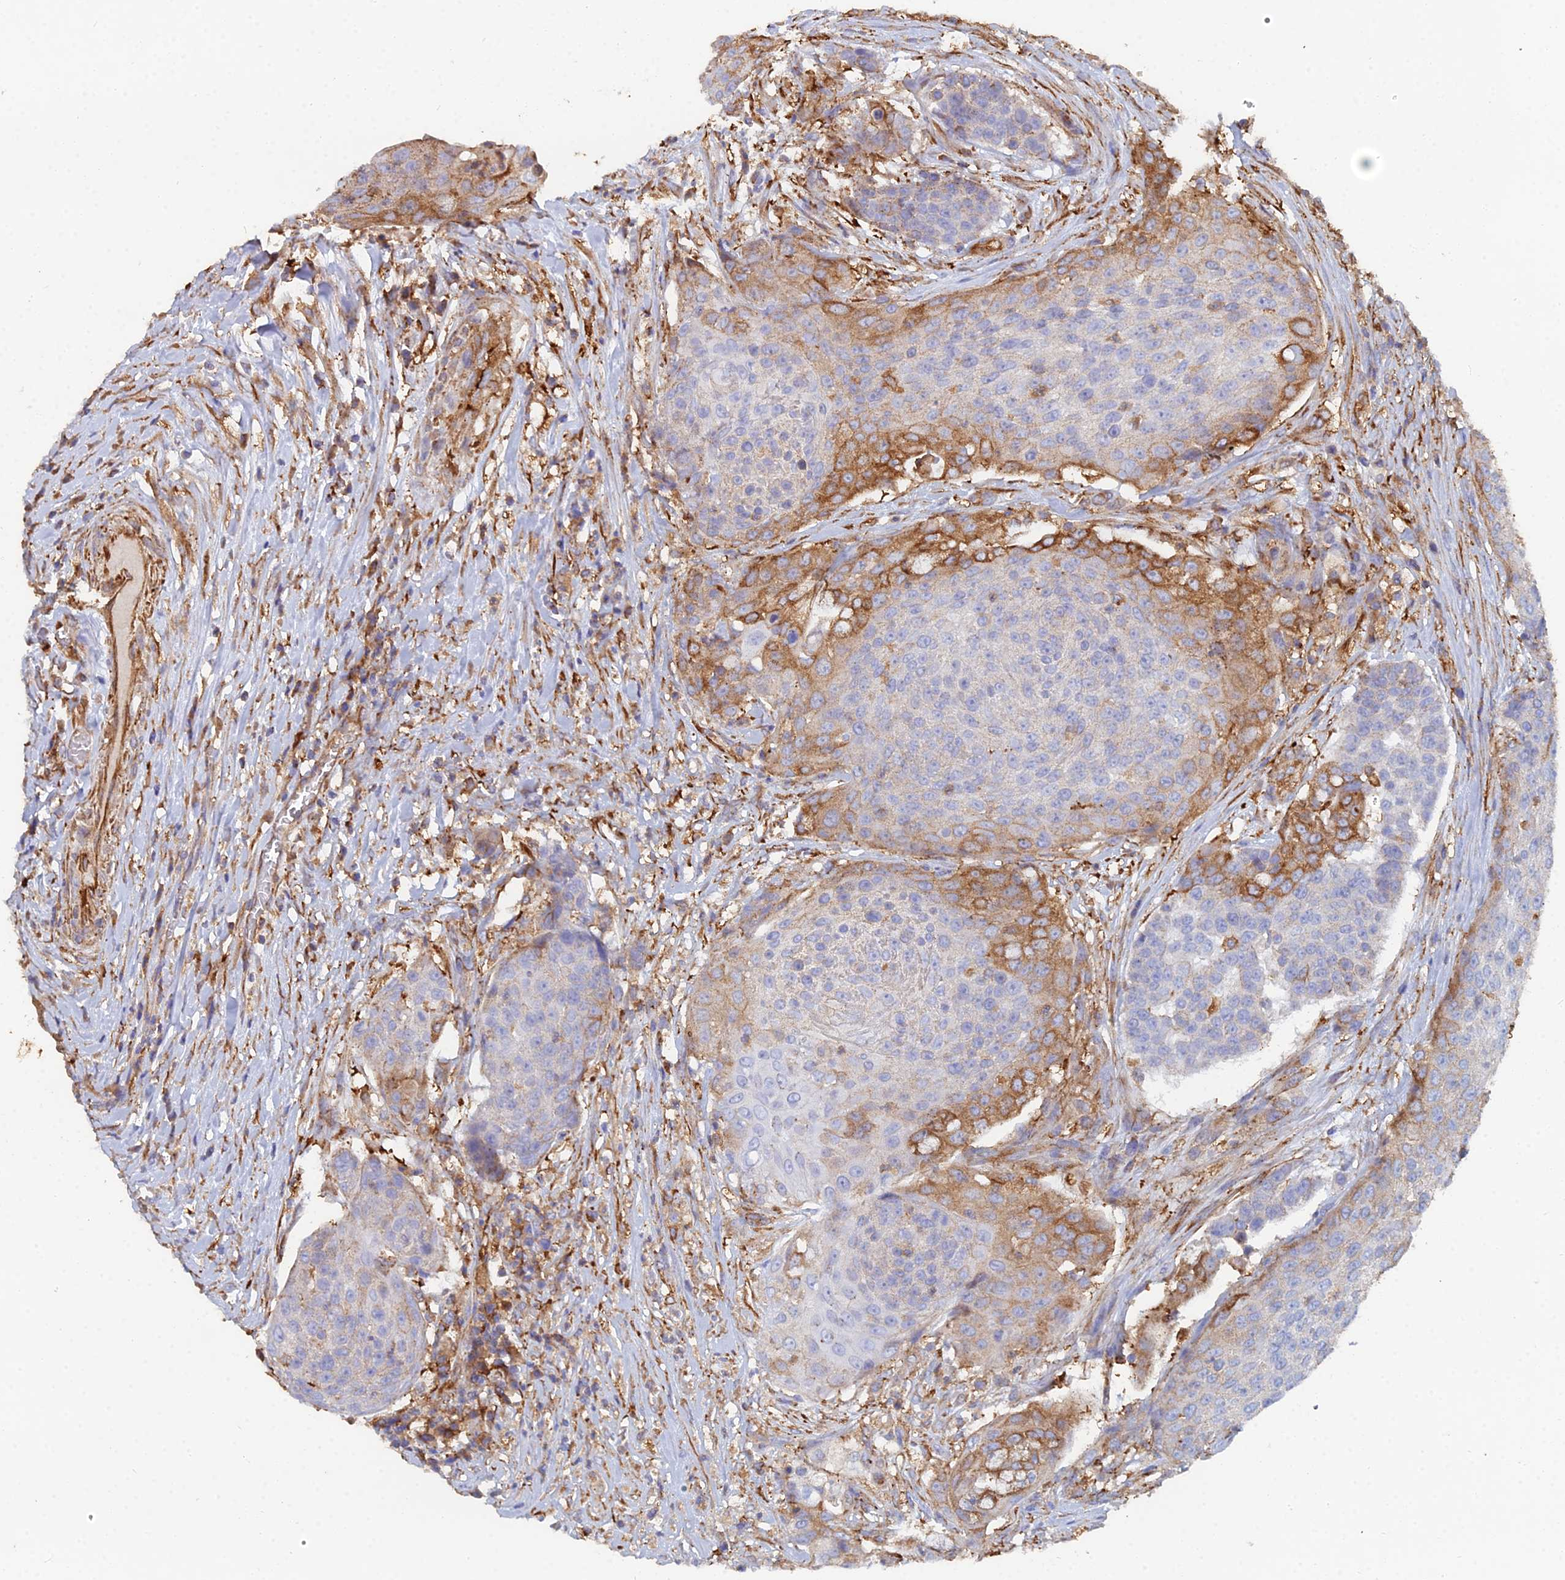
{"staining": {"intensity": "moderate", "quantity": "<25%", "location": "cytoplasmic/membranous"}, "tissue": "urothelial cancer", "cell_type": "Tumor cells", "image_type": "cancer", "snomed": [{"axis": "morphology", "description": "Urothelial carcinoma, High grade"}, {"axis": "topography", "description": "Urinary bladder"}], "caption": "Immunohistochemistry (IHC) (DAB (3,3'-diaminobenzidine)) staining of human urothelial cancer reveals moderate cytoplasmic/membranous protein staining in about <25% of tumor cells.", "gene": "GPR42", "patient": {"sex": "female", "age": 63}}